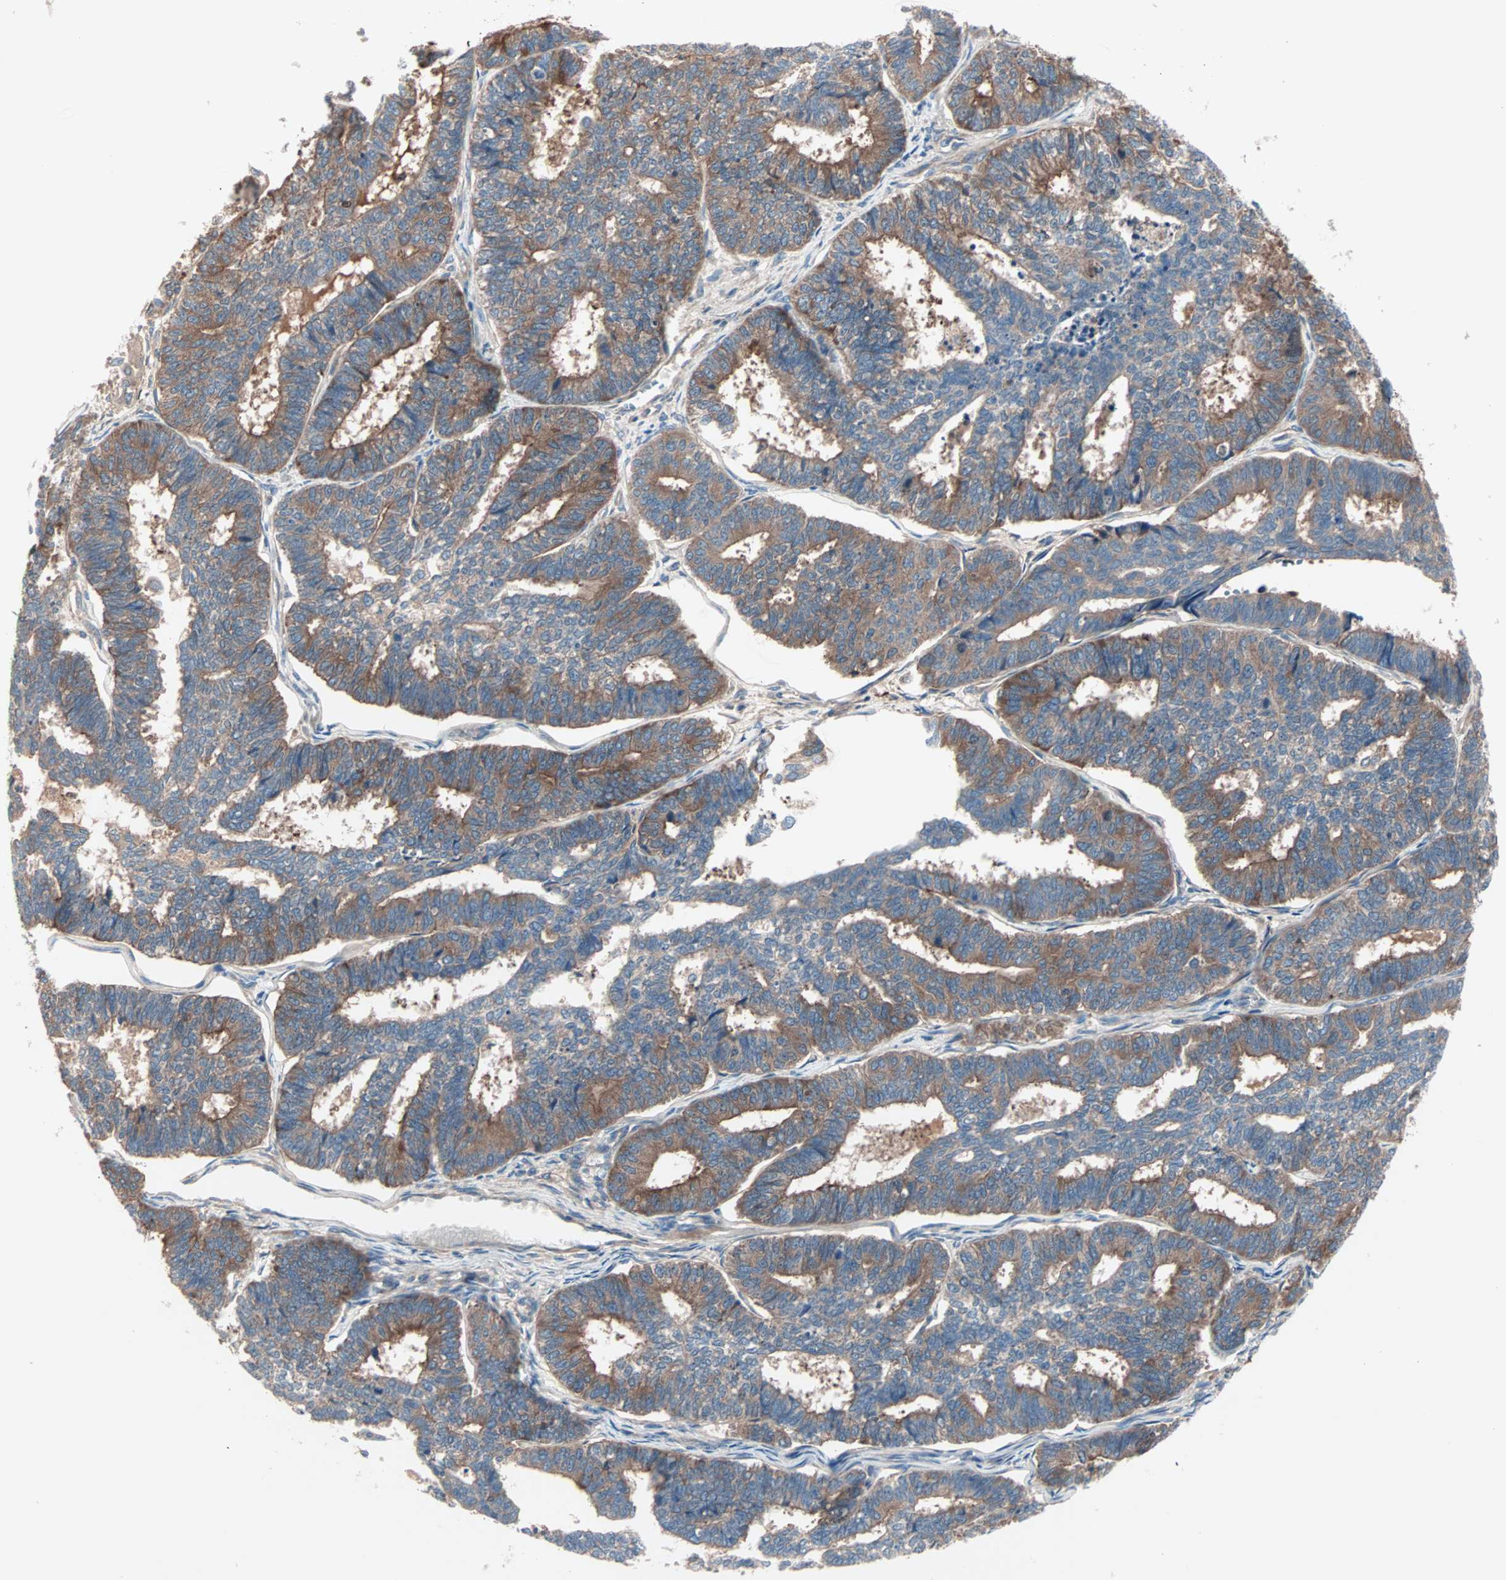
{"staining": {"intensity": "strong", "quantity": ">75%", "location": "cytoplasmic/membranous"}, "tissue": "endometrial cancer", "cell_type": "Tumor cells", "image_type": "cancer", "snomed": [{"axis": "morphology", "description": "Adenocarcinoma, NOS"}, {"axis": "topography", "description": "Endometrium"}], "caption": "Immunohistochemistry (IHC) histopathology image of human endometrial cancer stained for a protein (brown), which displays high levels of strong cytoplasmic/membranous positivity in approximately >75% of tumor cells.", "gene": "CAD", "patient": {"sex": "female", "age": 70}}